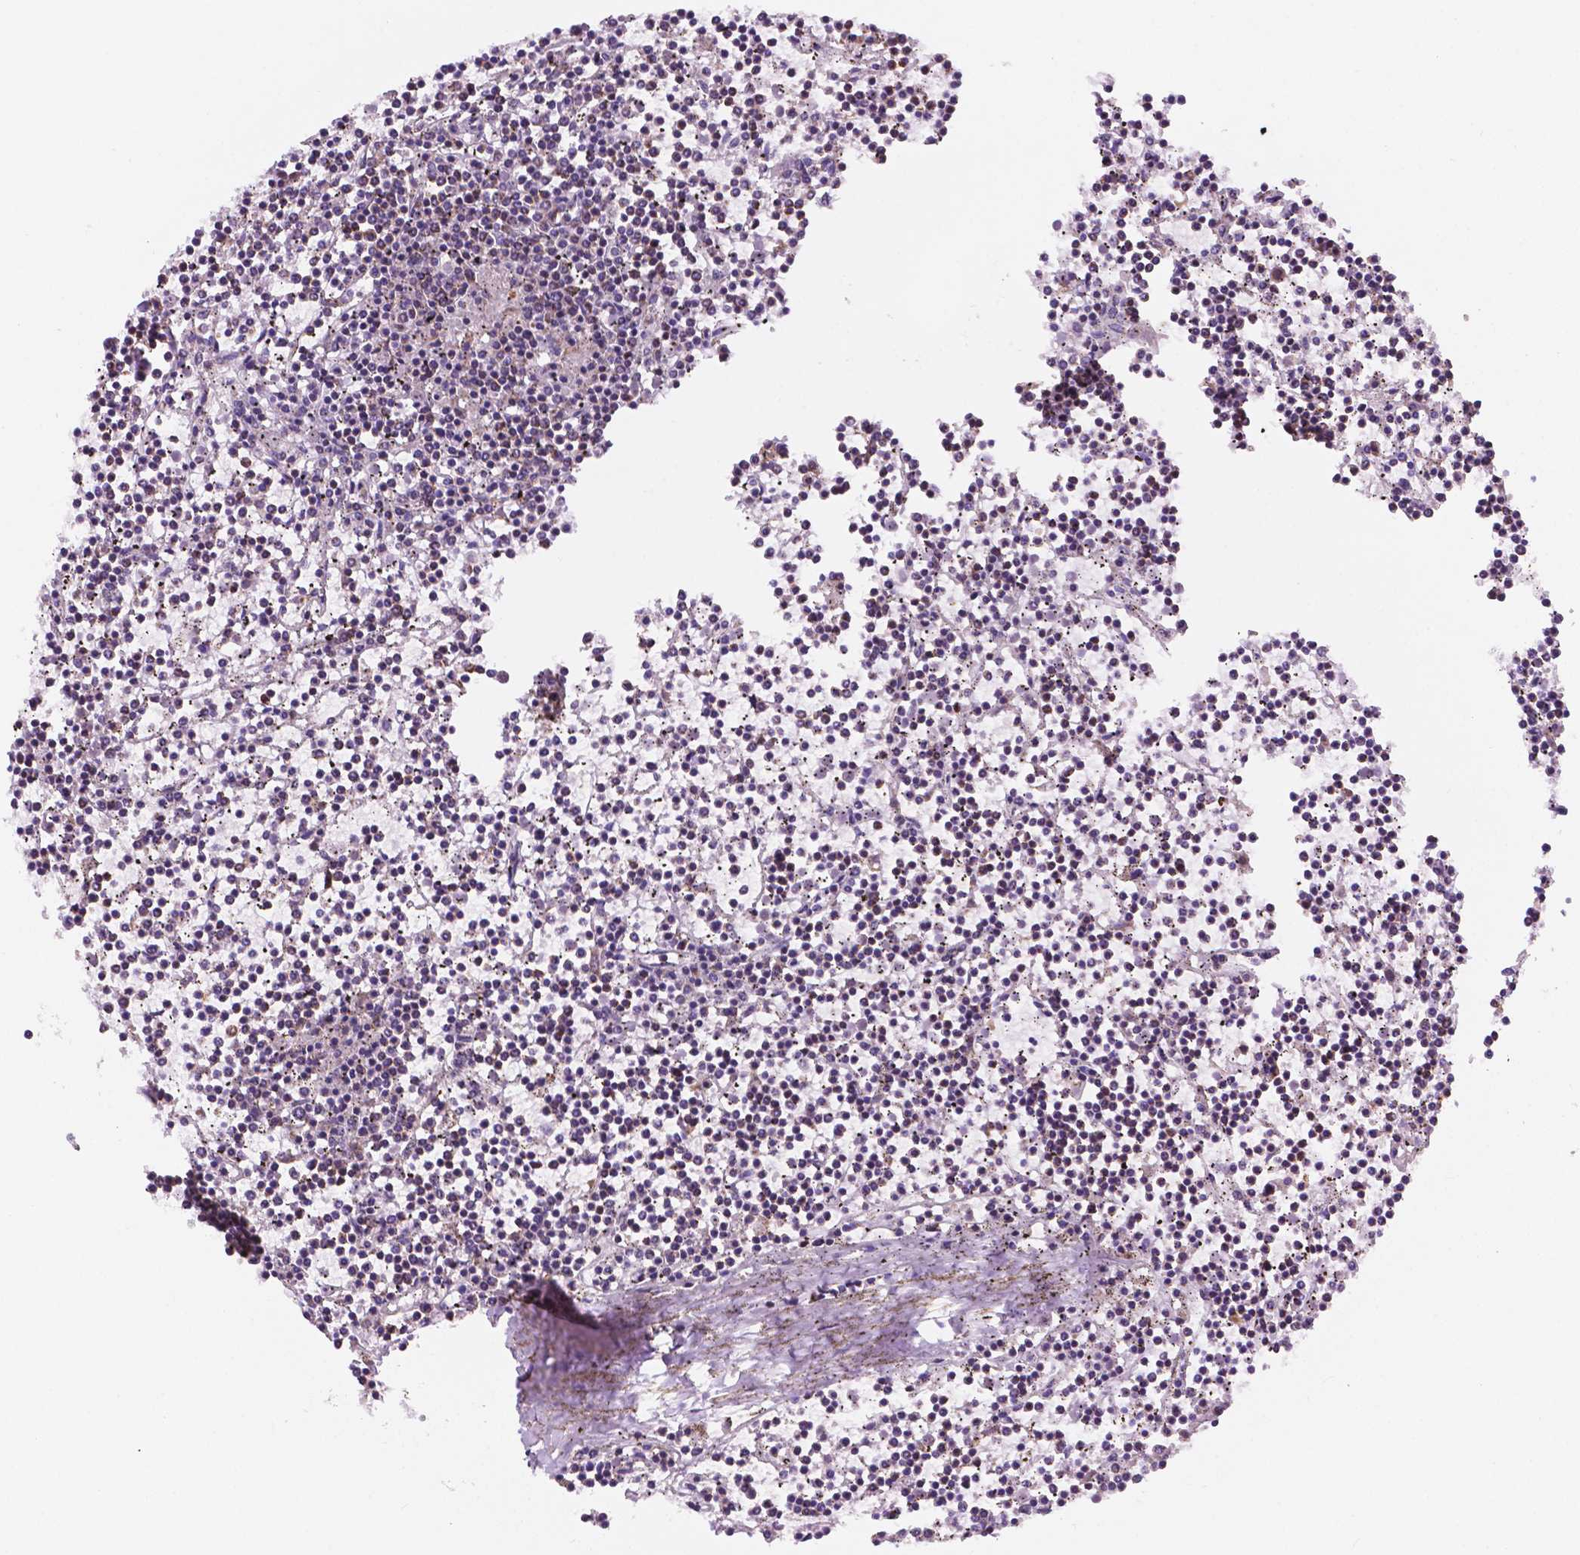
{"staining": {"intensity": "moderate", "quantity": "25%-75%", "location": "cytoplasmic/membranous"}, "tissue": "lymphoma", "cell_type": "Tumor cells", "image_type": "cancer", "snomed": [{"axis": "morphology", "description": "Malignant lymphoma, non-Hodgkin's type, Low grade"}, {"axis": "topography", "description": "Spleen"}], "caption": "This is an image of IHC staining of low-grade malignant lymphoma, non-Hodgkin's type, which shows moderate positivity in the cytoplasmic/membranous of tumor cells.", "gene": "GEMIN4", "patient": {"sex": "female", "age": 19}}